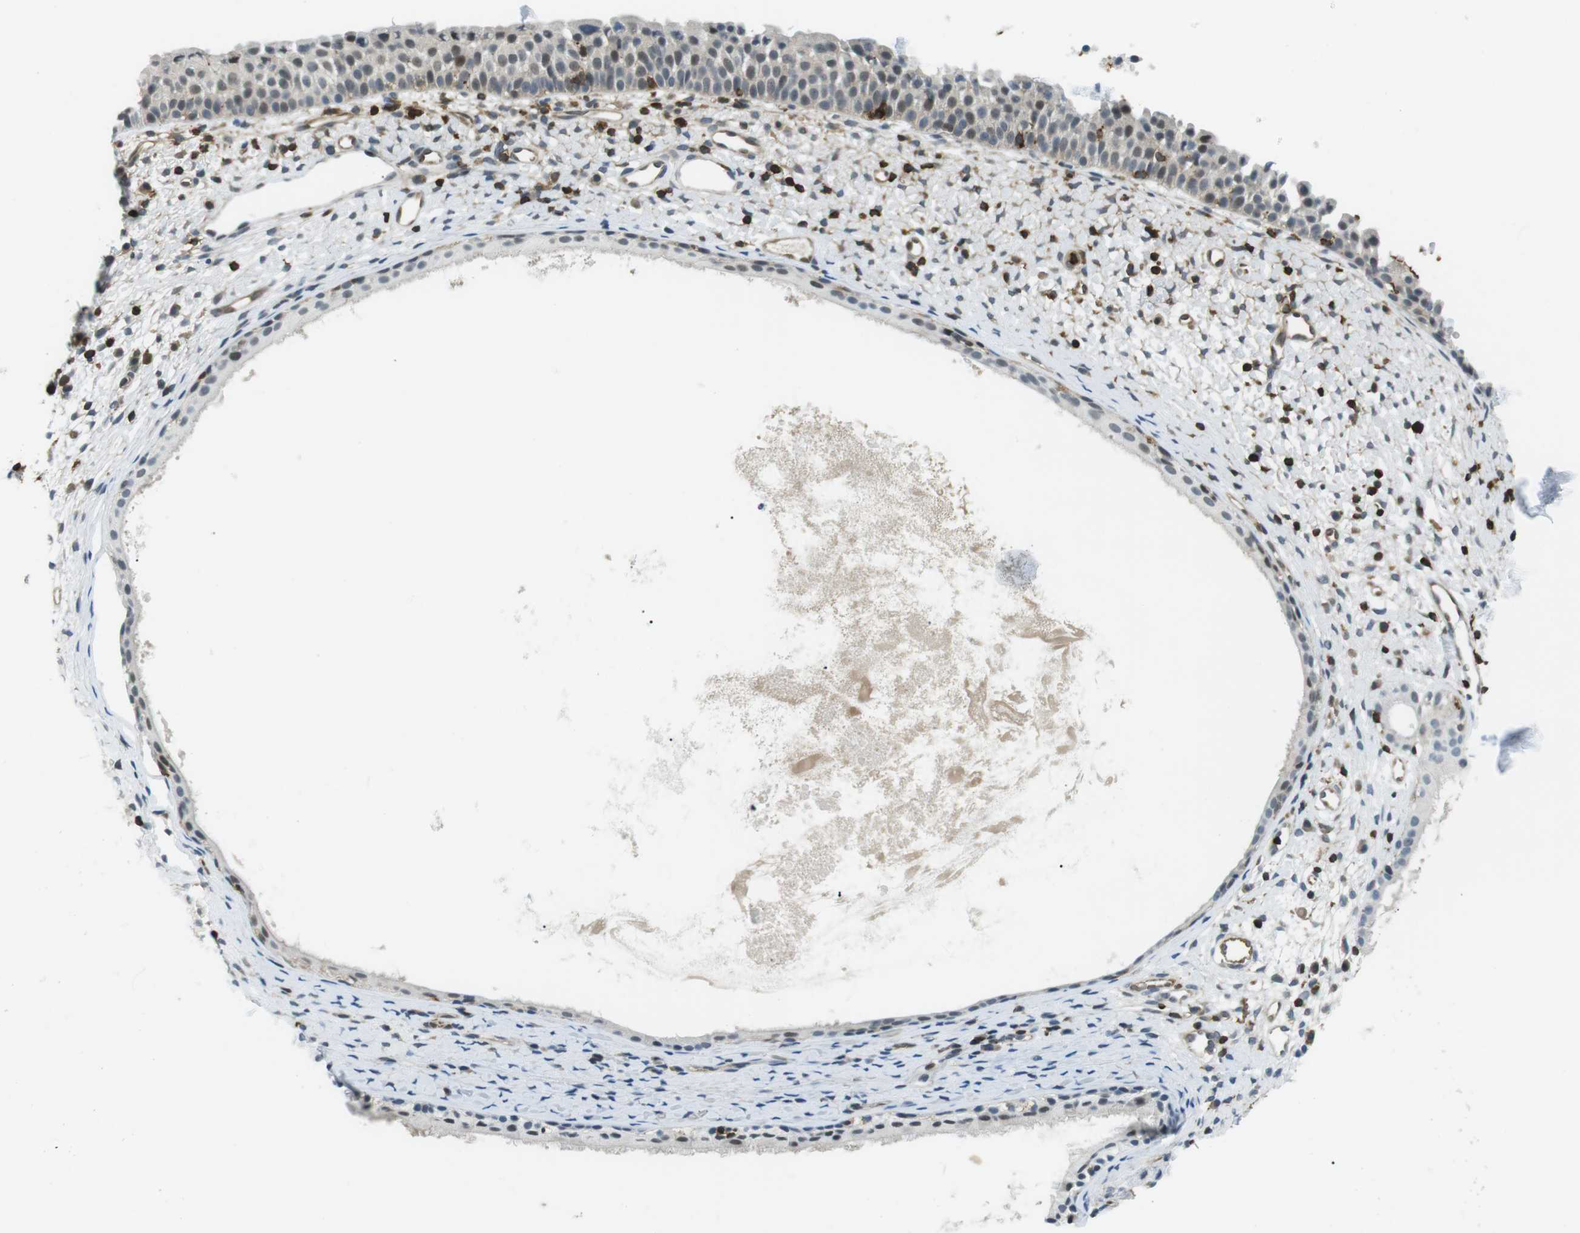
{"staining": {"intensity": "weak", "quantity": "<25%", "location": "nuclear"}, "tissue": "nasopharynx", "cell_type": "Respiratory epithelial cells", "image_type": "normal", "snomed": [{"axis": "morphology", "description": "Normal tissue, NOS"}, {"axis": "topography", "description": "Nasopharynx"}], "caption": "Immunohistochemistry (IHC) image of unremarkable nasopharynx: human nasopharynx stained with DAB (3,3'-diaminobenzidine) shows no significant protein positivity in respiratory epithelial cells.", "gene": "STK10", "patient": {"sex": "male", "age": 22}}